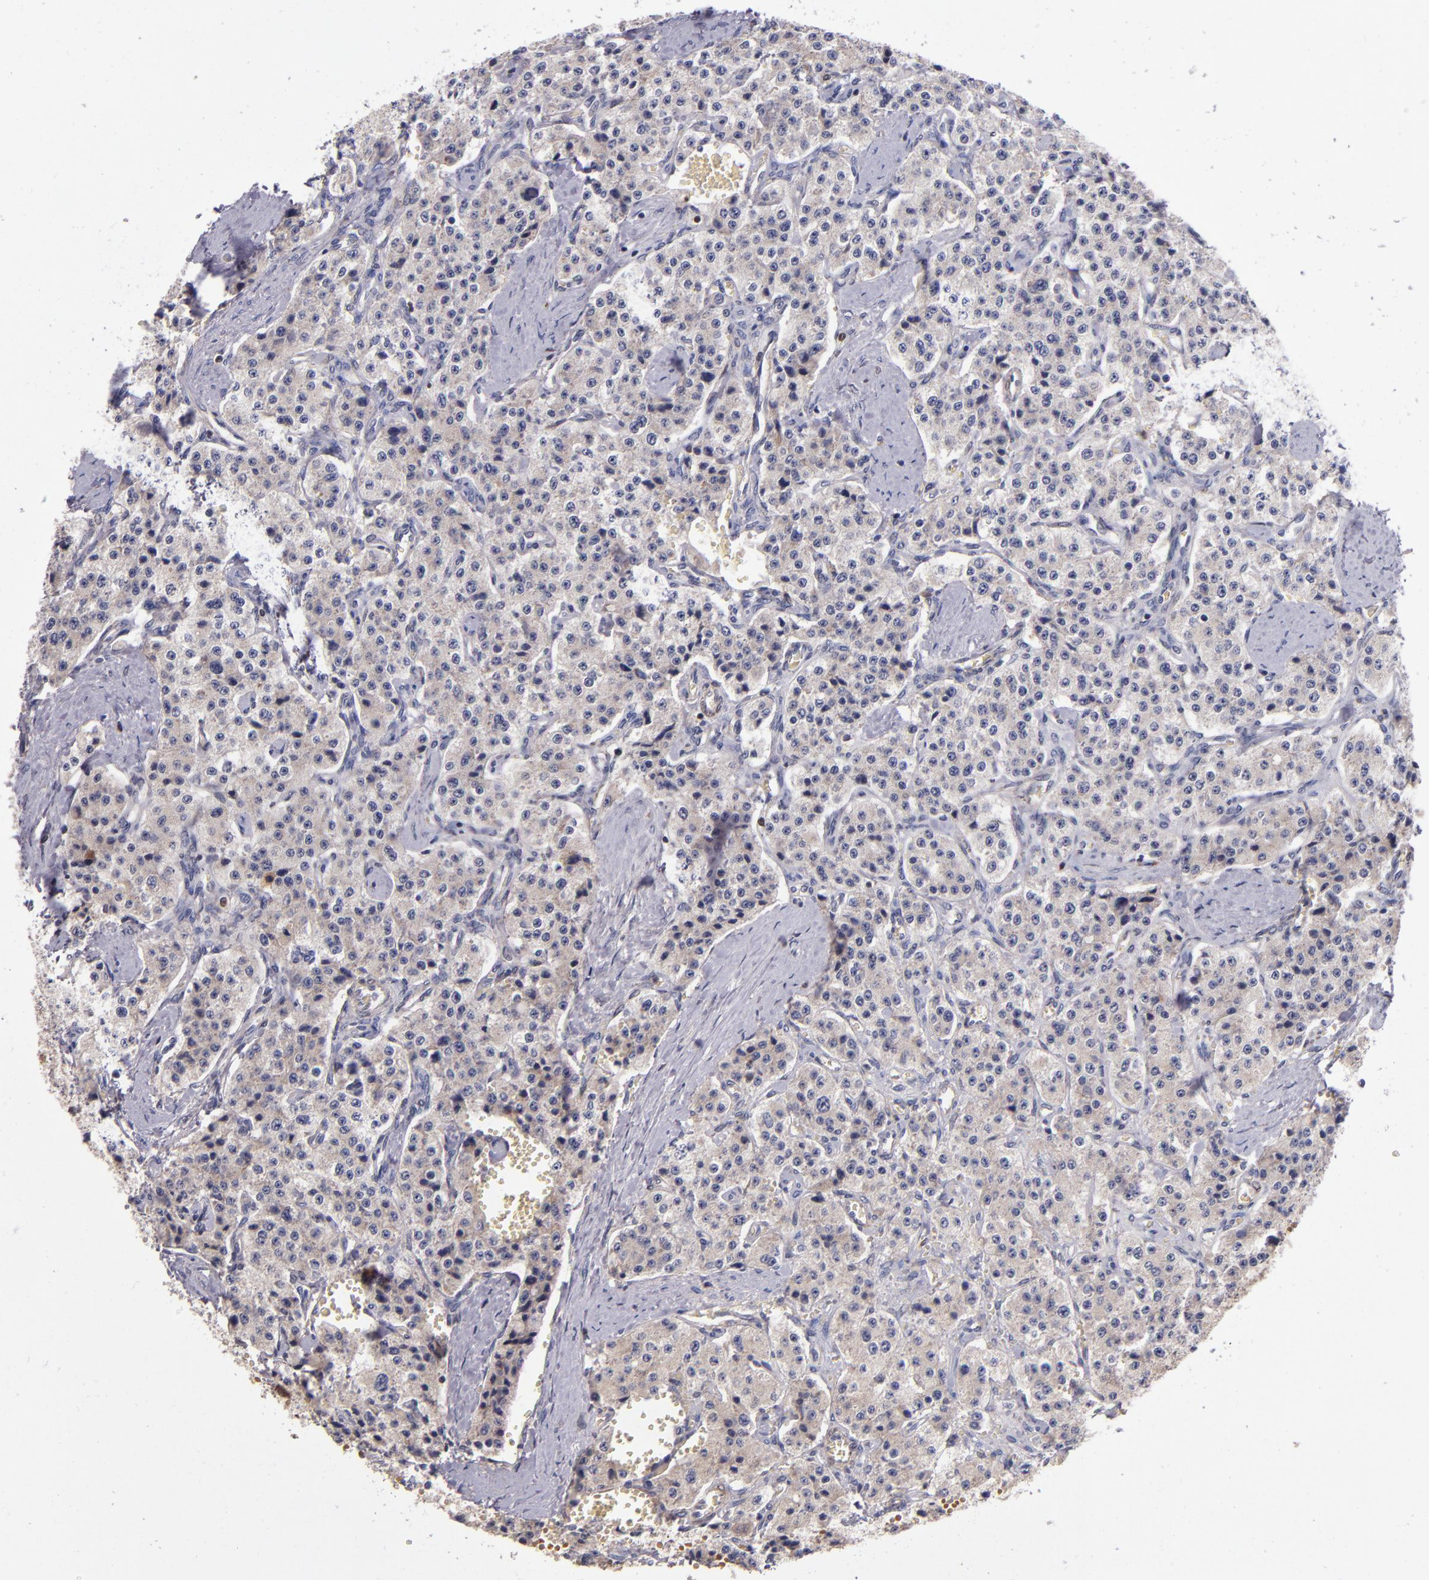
{"staining": {"intensity": "weak", "quantity": ">75%", "location": "cytoplasmic/membranous"}, "tissue": "carcinoid", "cell_type": "Tumor cells", "image_type": "cancer", "snomed": [{"axis": "morphology", "description": "Carcinoid, malignant, NOS"}, {"axis": "topography", "description": "Small intestine"}], "caption": "Carcinoid (malignant) stained with a brown dye demonstrates weak cytoplasmic/membranous positive staining in approximately >75% of tumor cells.", "gene": "EIF4ENIF1", "patient": {"sex": "male", "age": 52}}